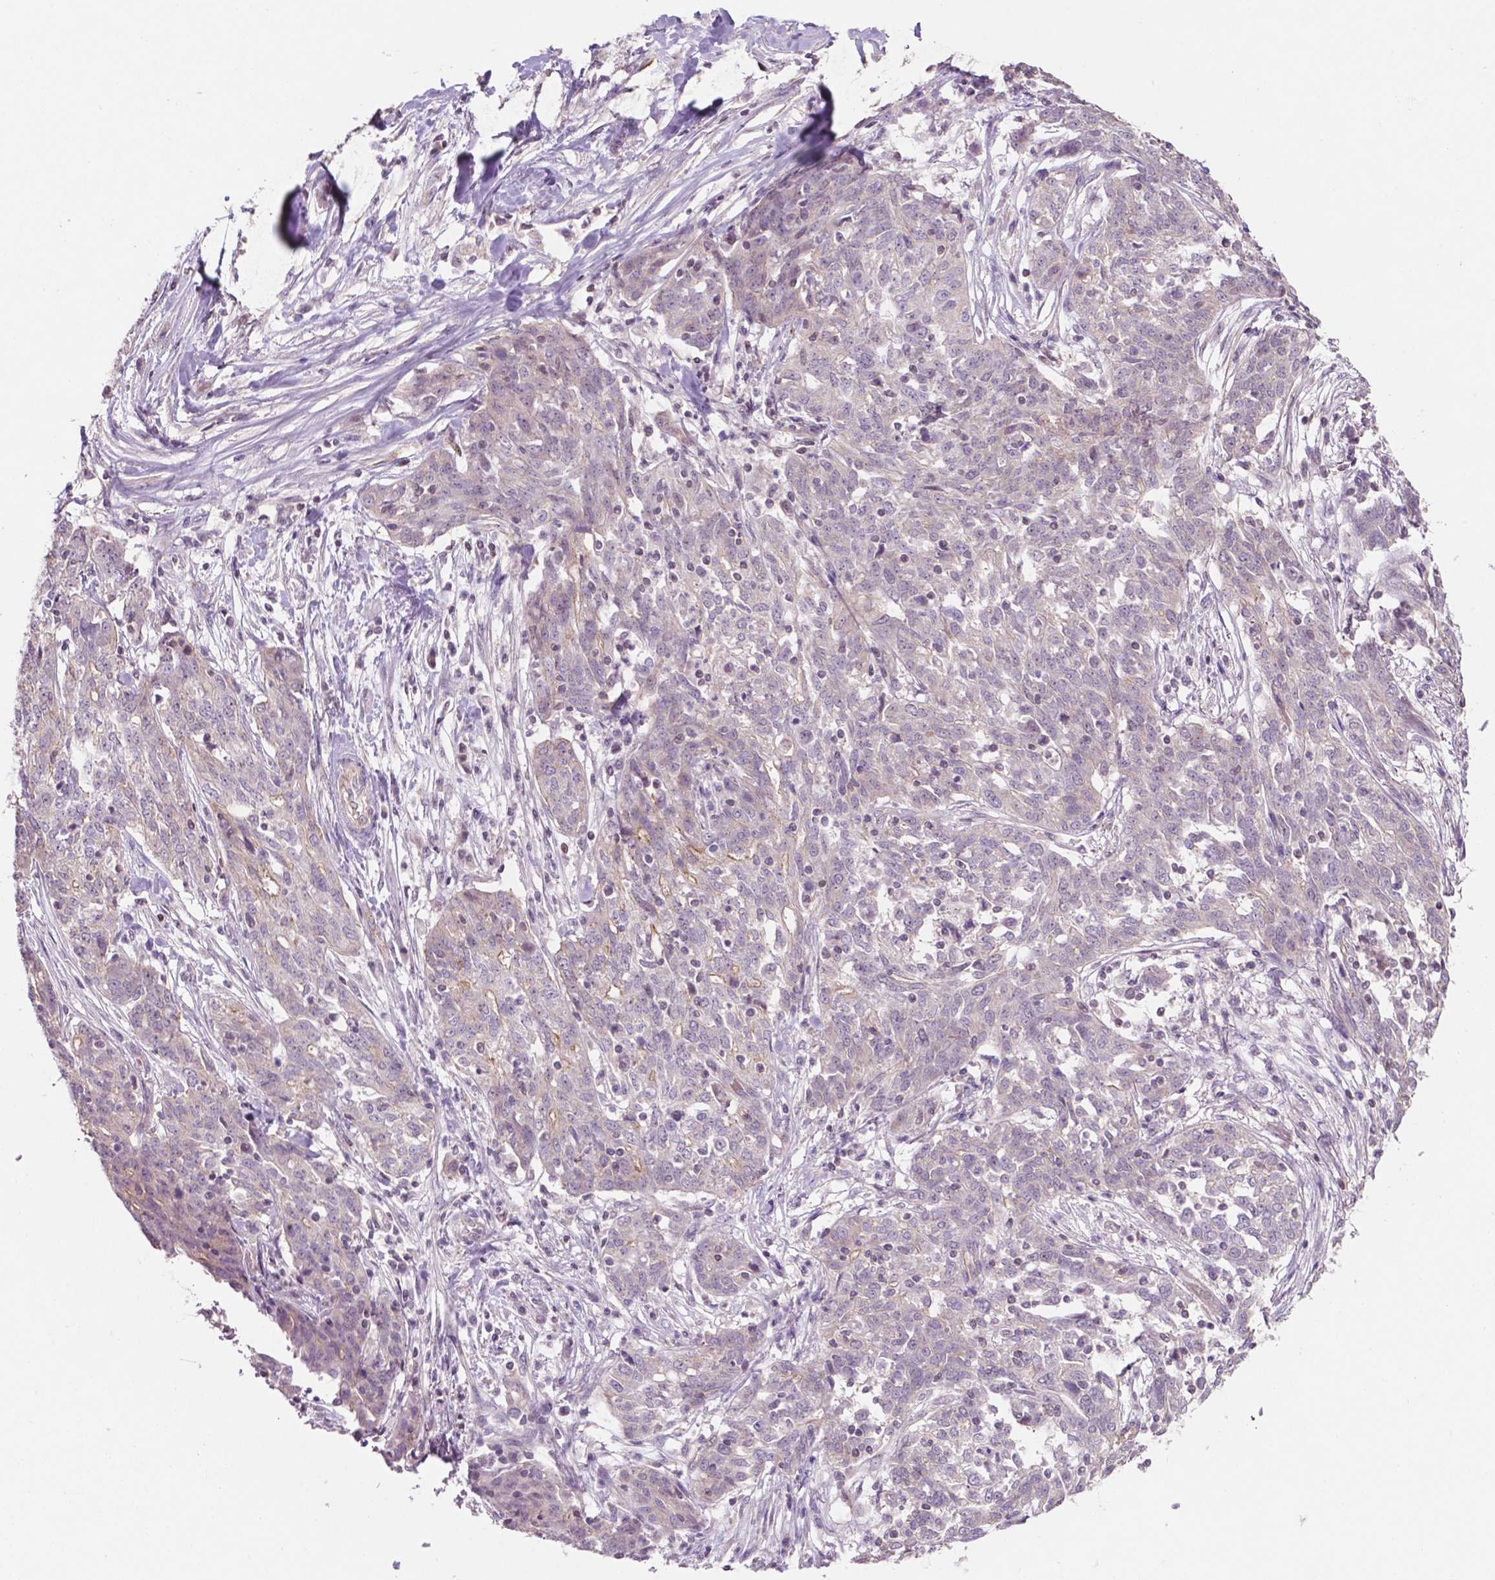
{"staining": {"intensity": "negative", "quantity": "none", "location": "none"}, "tissue": "ovarian cancer", "cell_type": "Tumor cells", "image_type": "cancer", "snomed": [{"axis": "morphology", "description": "Cystadenocarcinoma, serous, NOS"}, {"axis": "topography", "description": "Ovary"}], "caption": "Tumor cells are negative for brown protein staining in ovarian cancer.", "gene": "ARL5C", "patient": {"sex": "female", "age": 67}}